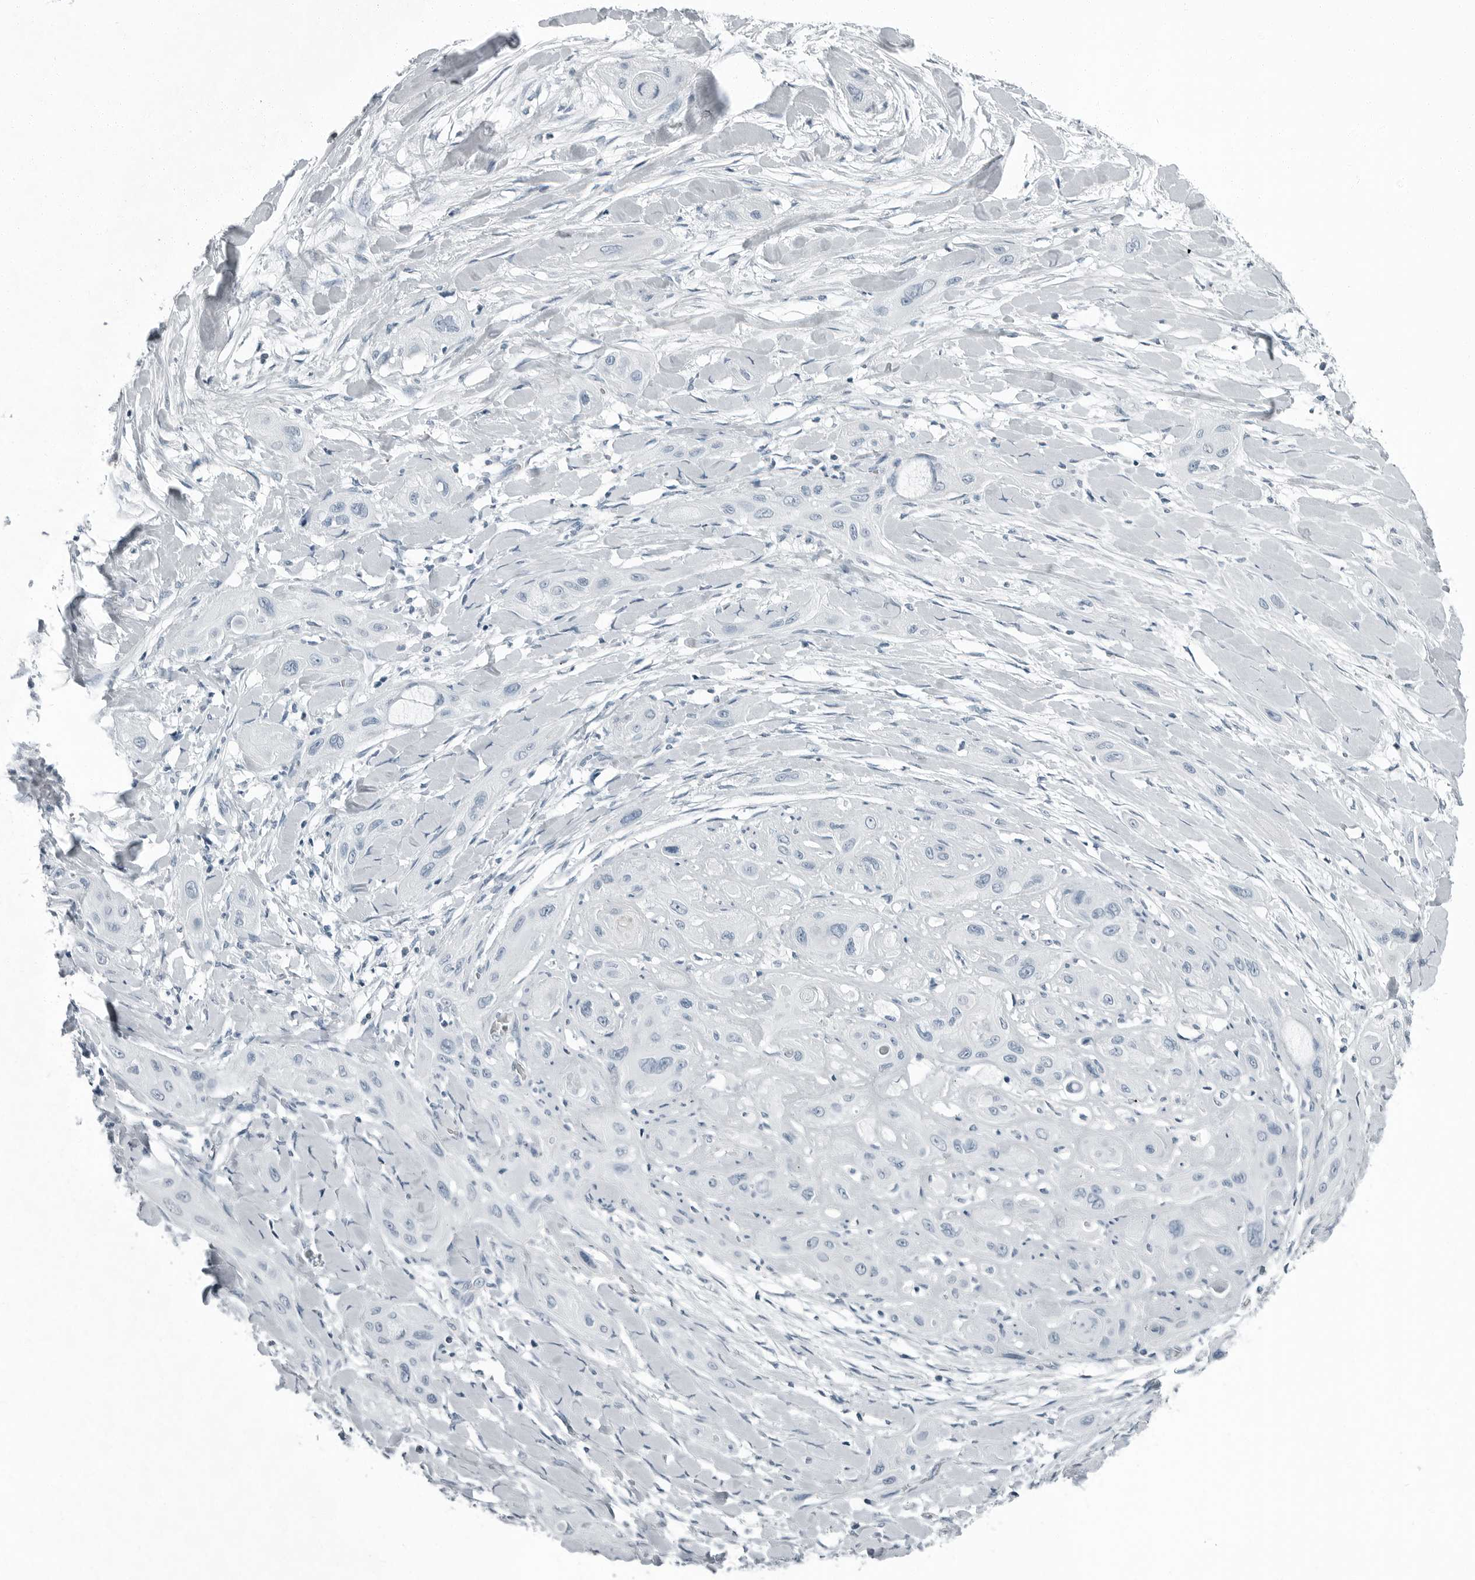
{"staining": {"intensity": "negative", "quantity": "none", "location": "none"}, "tissue": "lung cancer", "cell_type": "Tumor cells", "image_type": "cancer", "snomed": [{"axis": "morphology", "description": "Squamous cell carcinoma, NOS"}, {"axis": "topography", "description": "Lung"}], "caption": "Tumor cells are negative for protein expression in human lung squamous cell carcinoma.", "gene": "FABP6", "patient": {"sex": "female", "age": 47}}